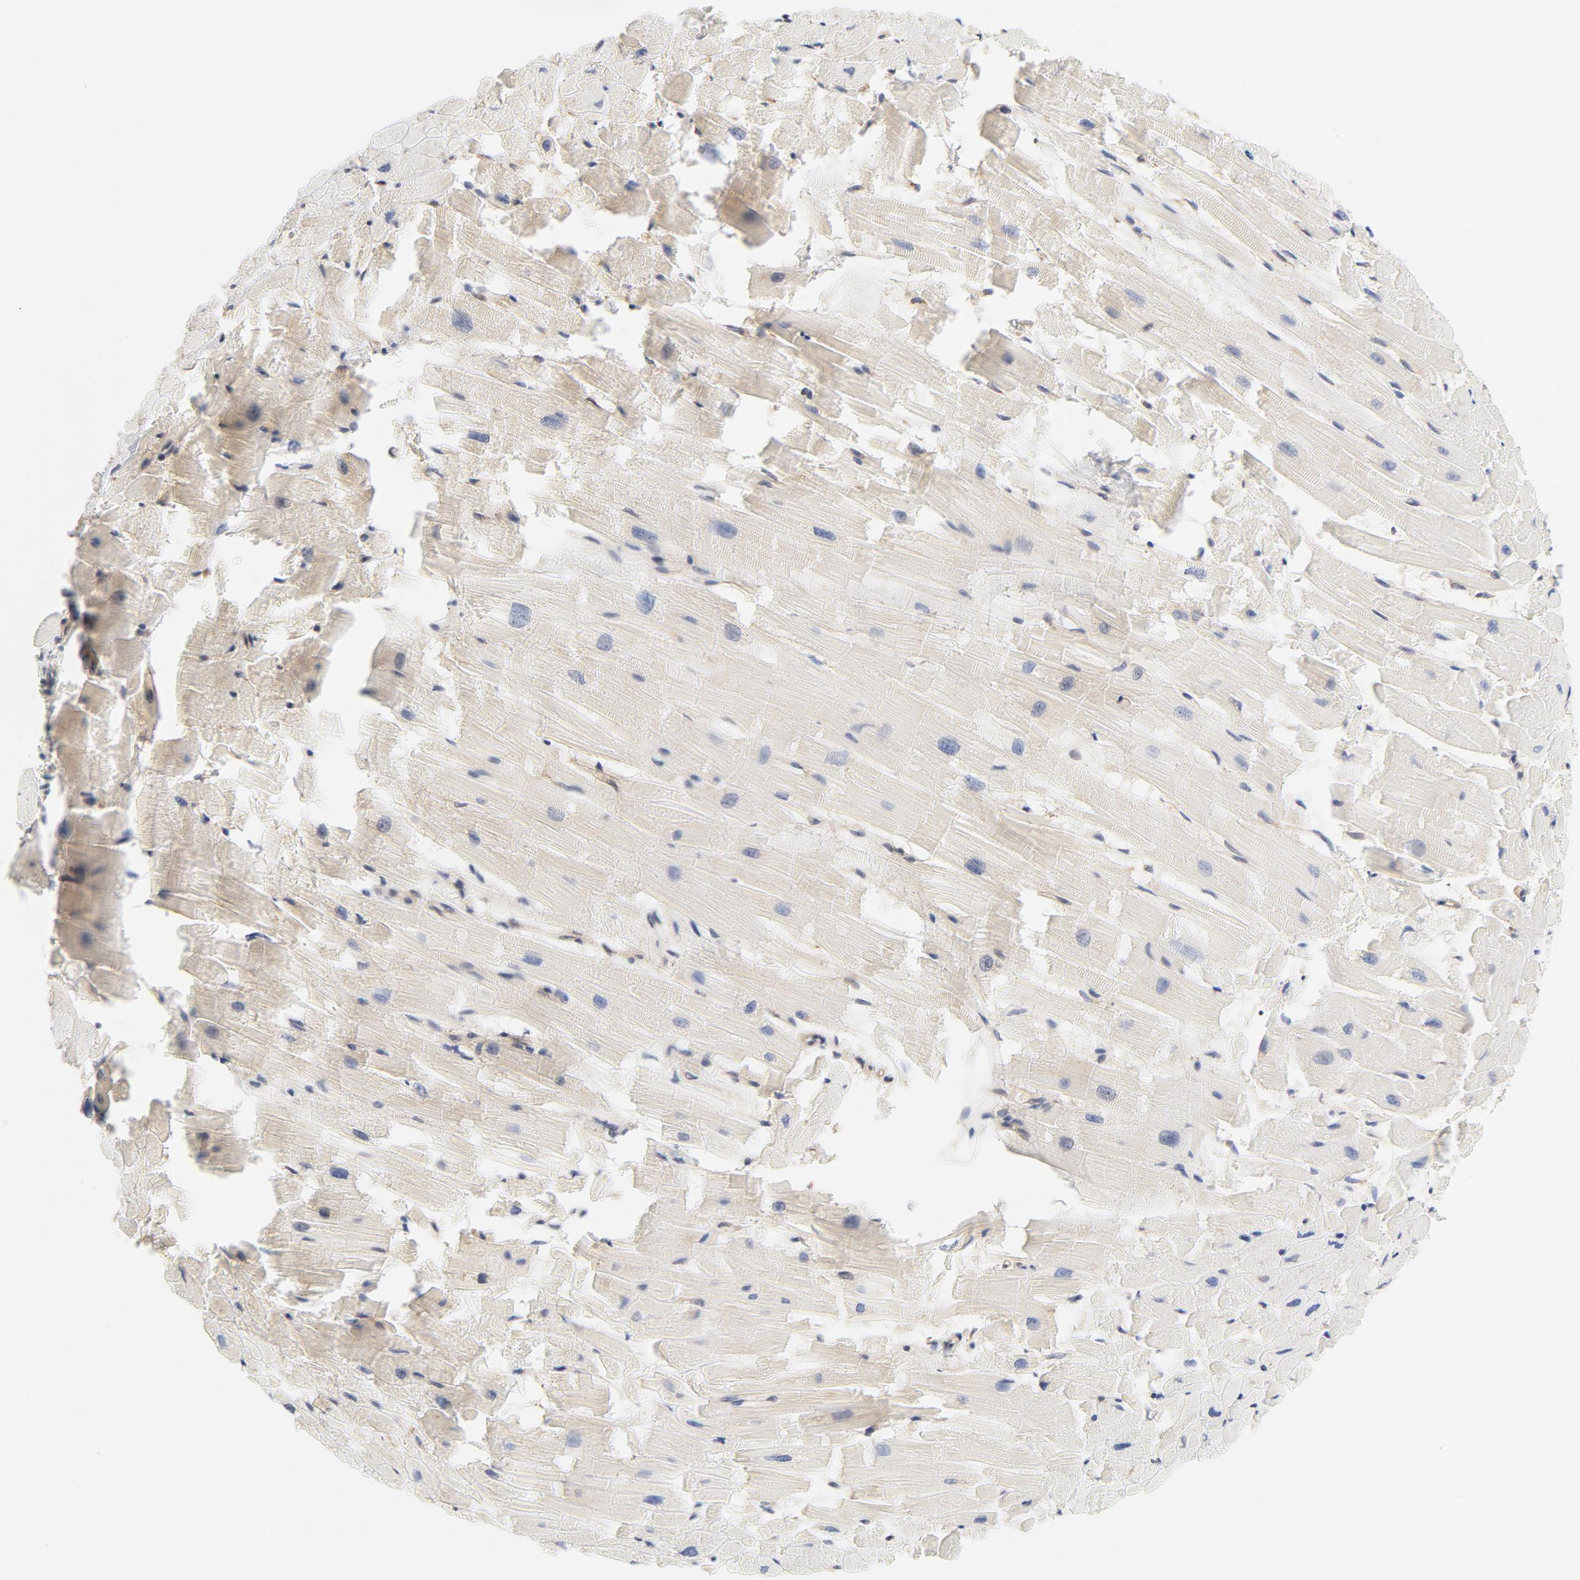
{"staining": {"intensity": "weak", "quantity": ">75%", "location": "cytoplasmic/membranous"}, "tissue": "heart muscle", "cell_type": "Cardiomyocytes", "image_type": "normal", "snomed": [{"axis": "morphology", "description": "Normal tissue, NOS"}, {"axis": "topography", "description": "Heart"}], "caption": "Immunohistochemistry (DAB) staining of normal human heart muscle shows weak cytoplasmic/membranous protein staining in approximately >75% of cardiomyocytes.", "gene": "EIF4E", "patient": {"sex": "female", "age": 19}}